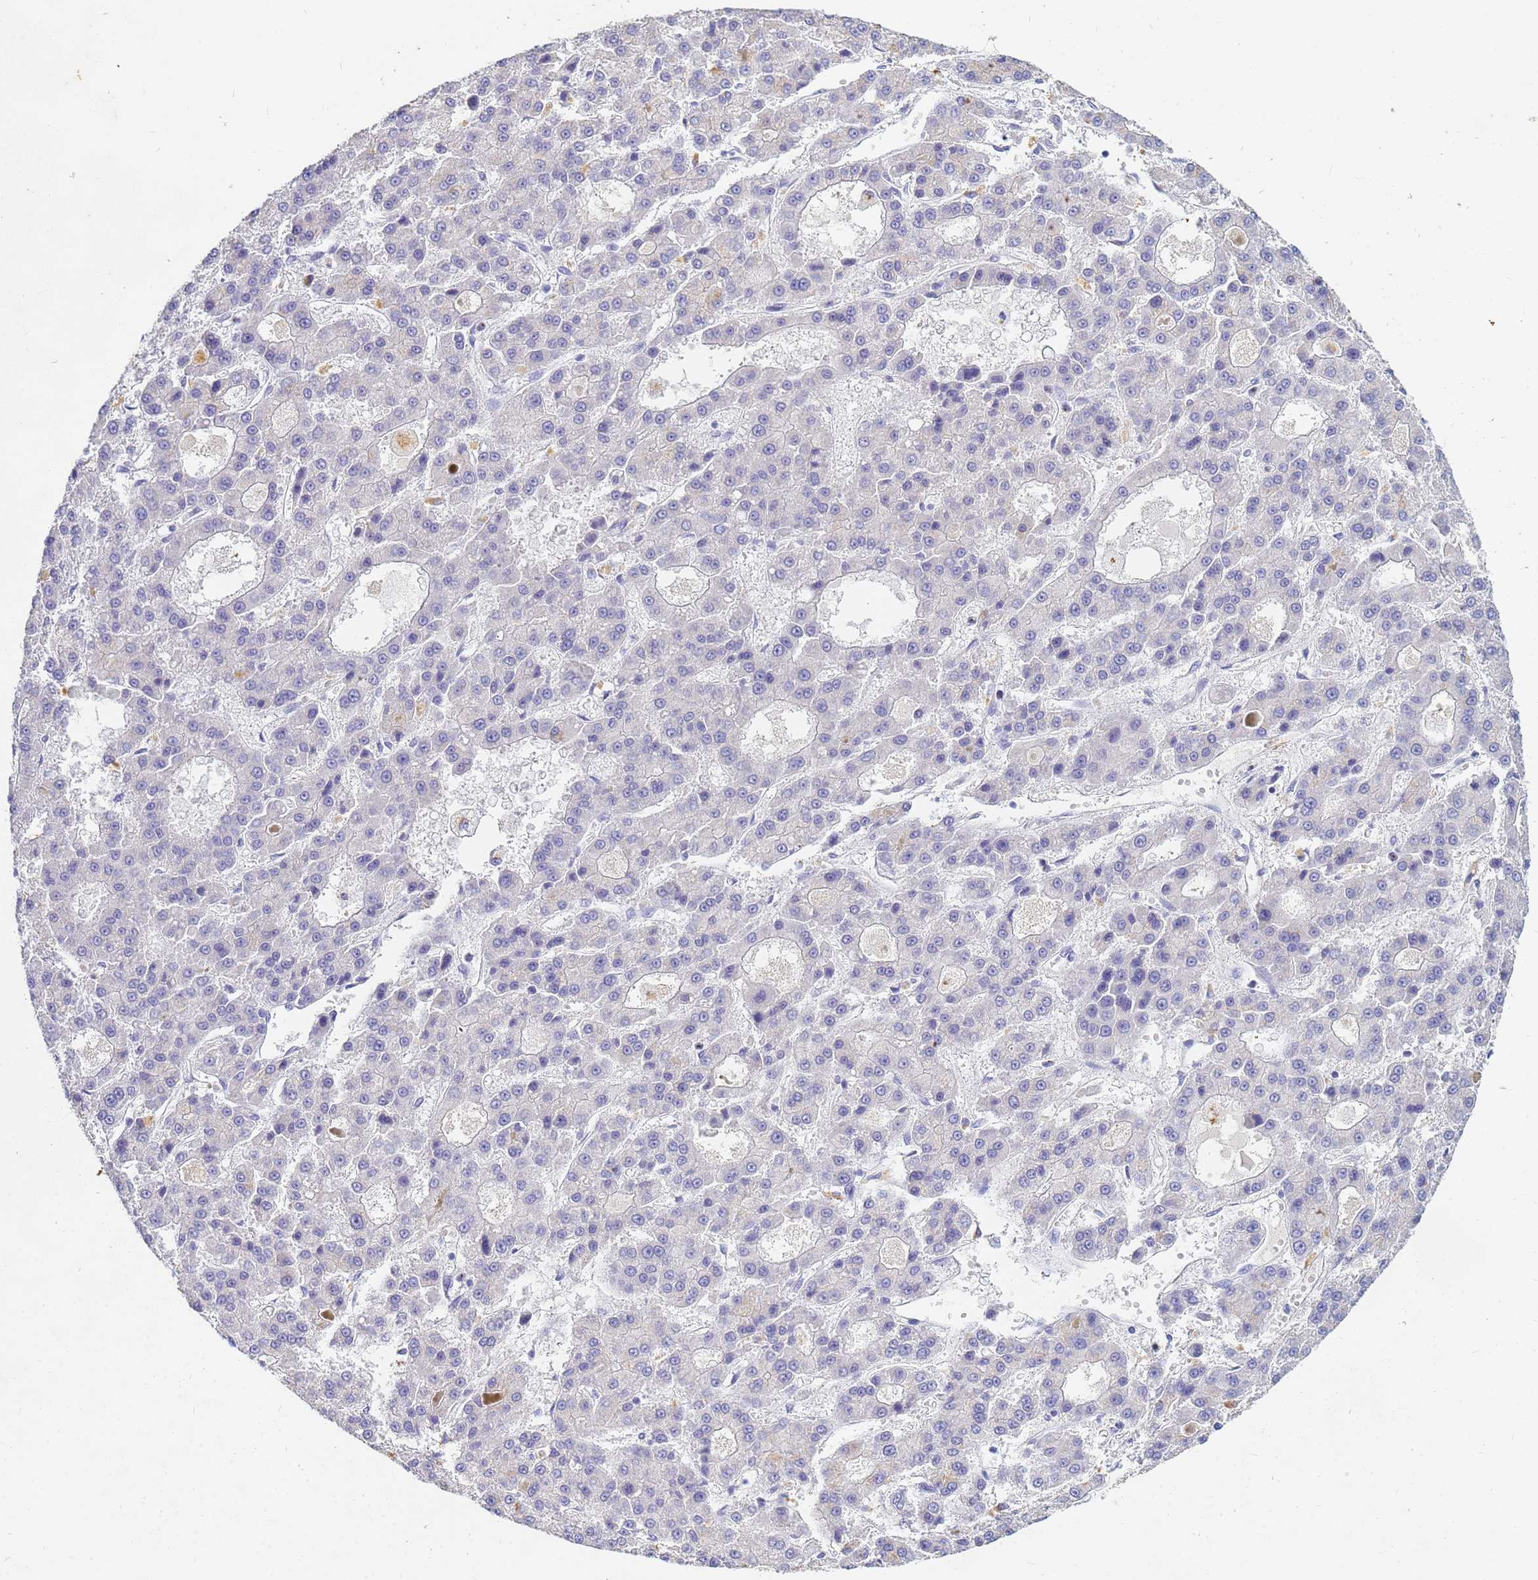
{"staining": {"intensity": "negative", "quantity": "none", "location": "none"}, "tissue": "liver cancer", "cell_type": "Tumor cells", "image_type": "cancer", "snomed": [{"axis": "morphology", "description": "Carcinoma, Hepatocellular, NOS"}, {"axis": "topography", "description": "Liver"}], "caption": "Image shows no significant protein expression in tumor cells of hepatocellular carcinoma (liver).", "gene": "B3GNT8", "patient": {"sex": "male", "age": 70}}